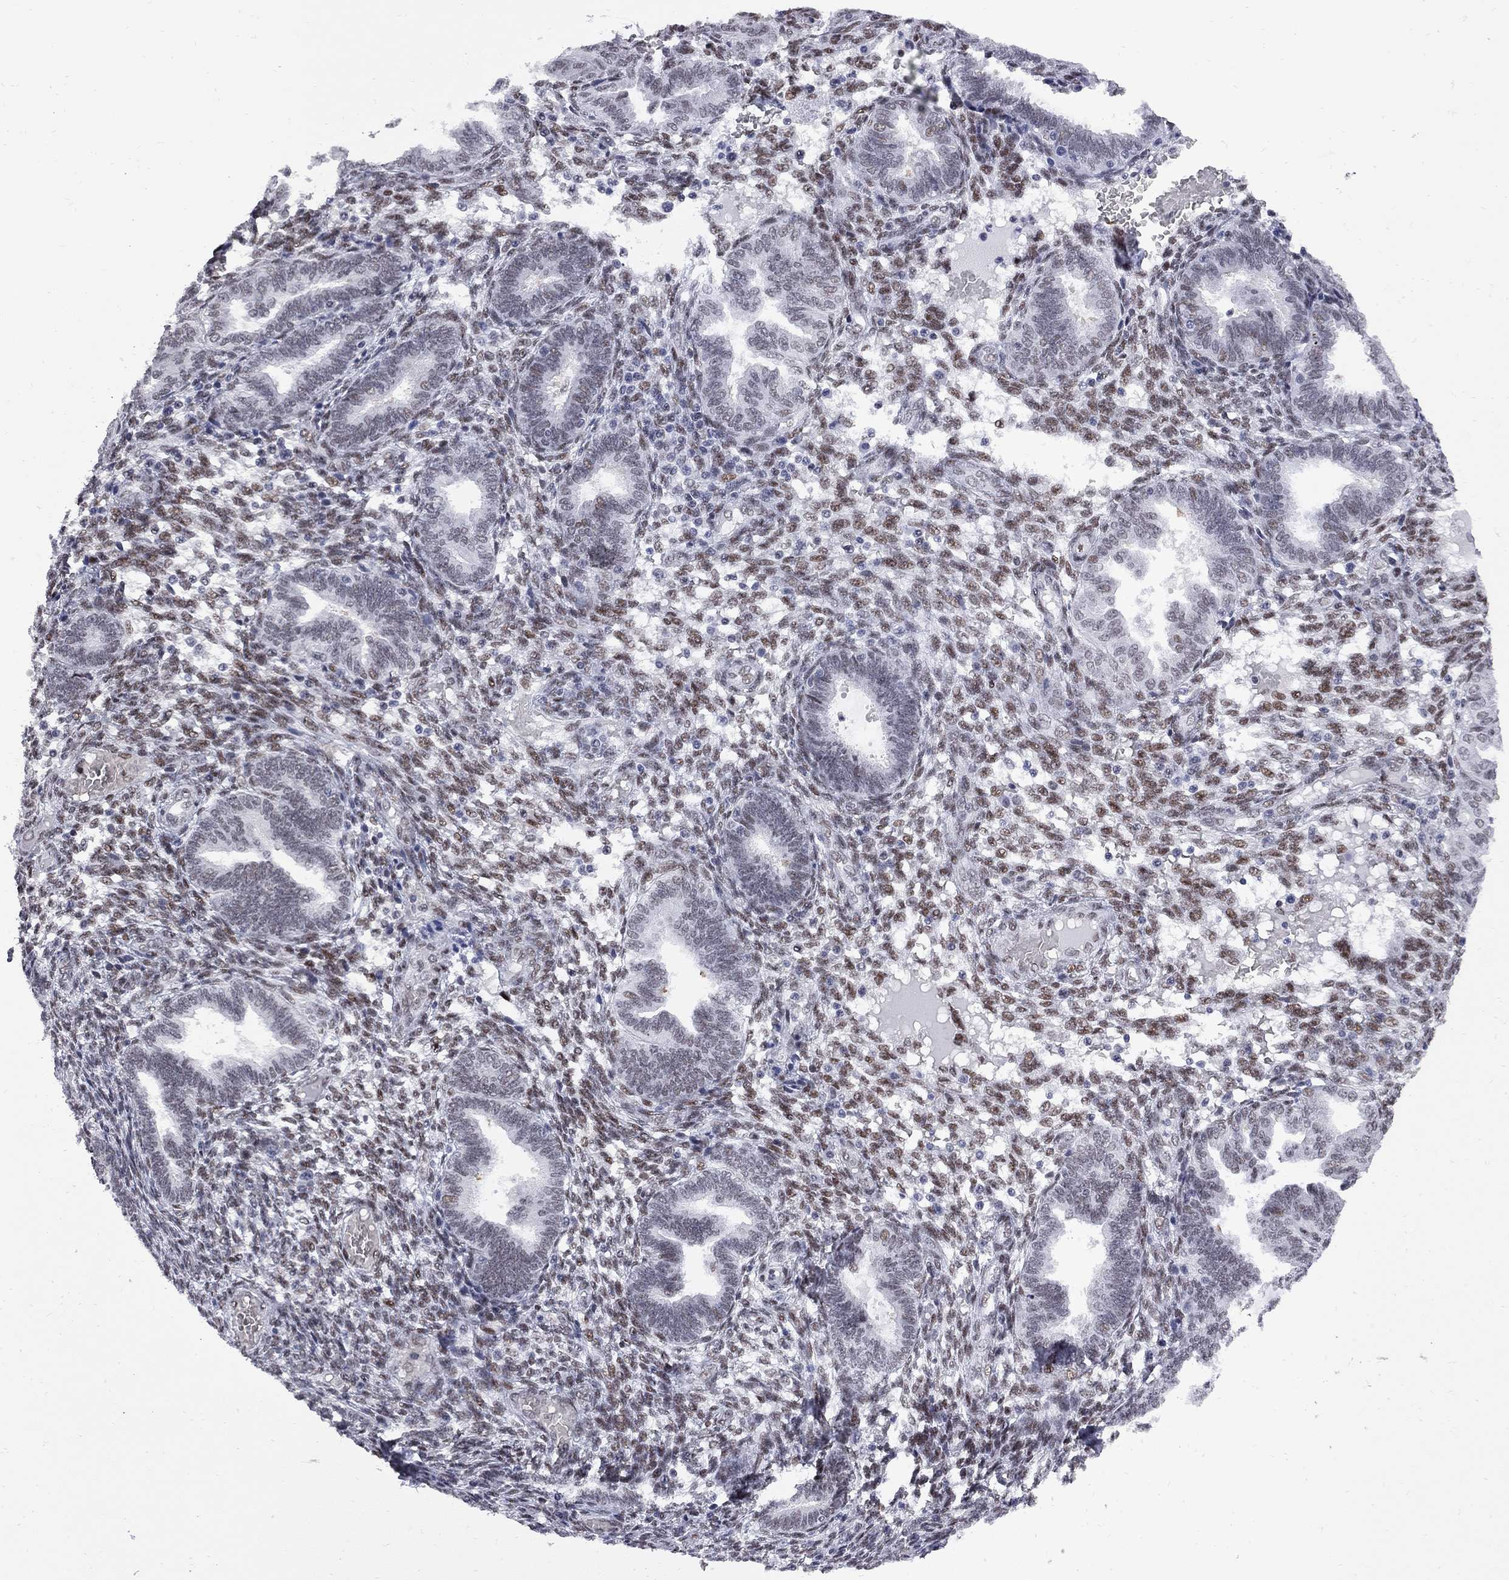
{"staining": {"intensity": "moderate", "quantity": "<25%", "location": "nuclear"}, "tissue": "endometrium", "cell_type": "Cells in endometrial stroma", "image_type": "normal", "snomed": [{"axis": "morphology", "description": "Normal tissue, NOS"}, {"axis": "topography", "description": "Endometrium"}], "caption": "High-power microscopy captured an IHC histopathology image of benign endometrium, revealing moderate nuclear positivity in about <25% of cells in endometrial stroma.", "gene": "ZBTB47", "patient": {"sex": "female", "age": 42}}